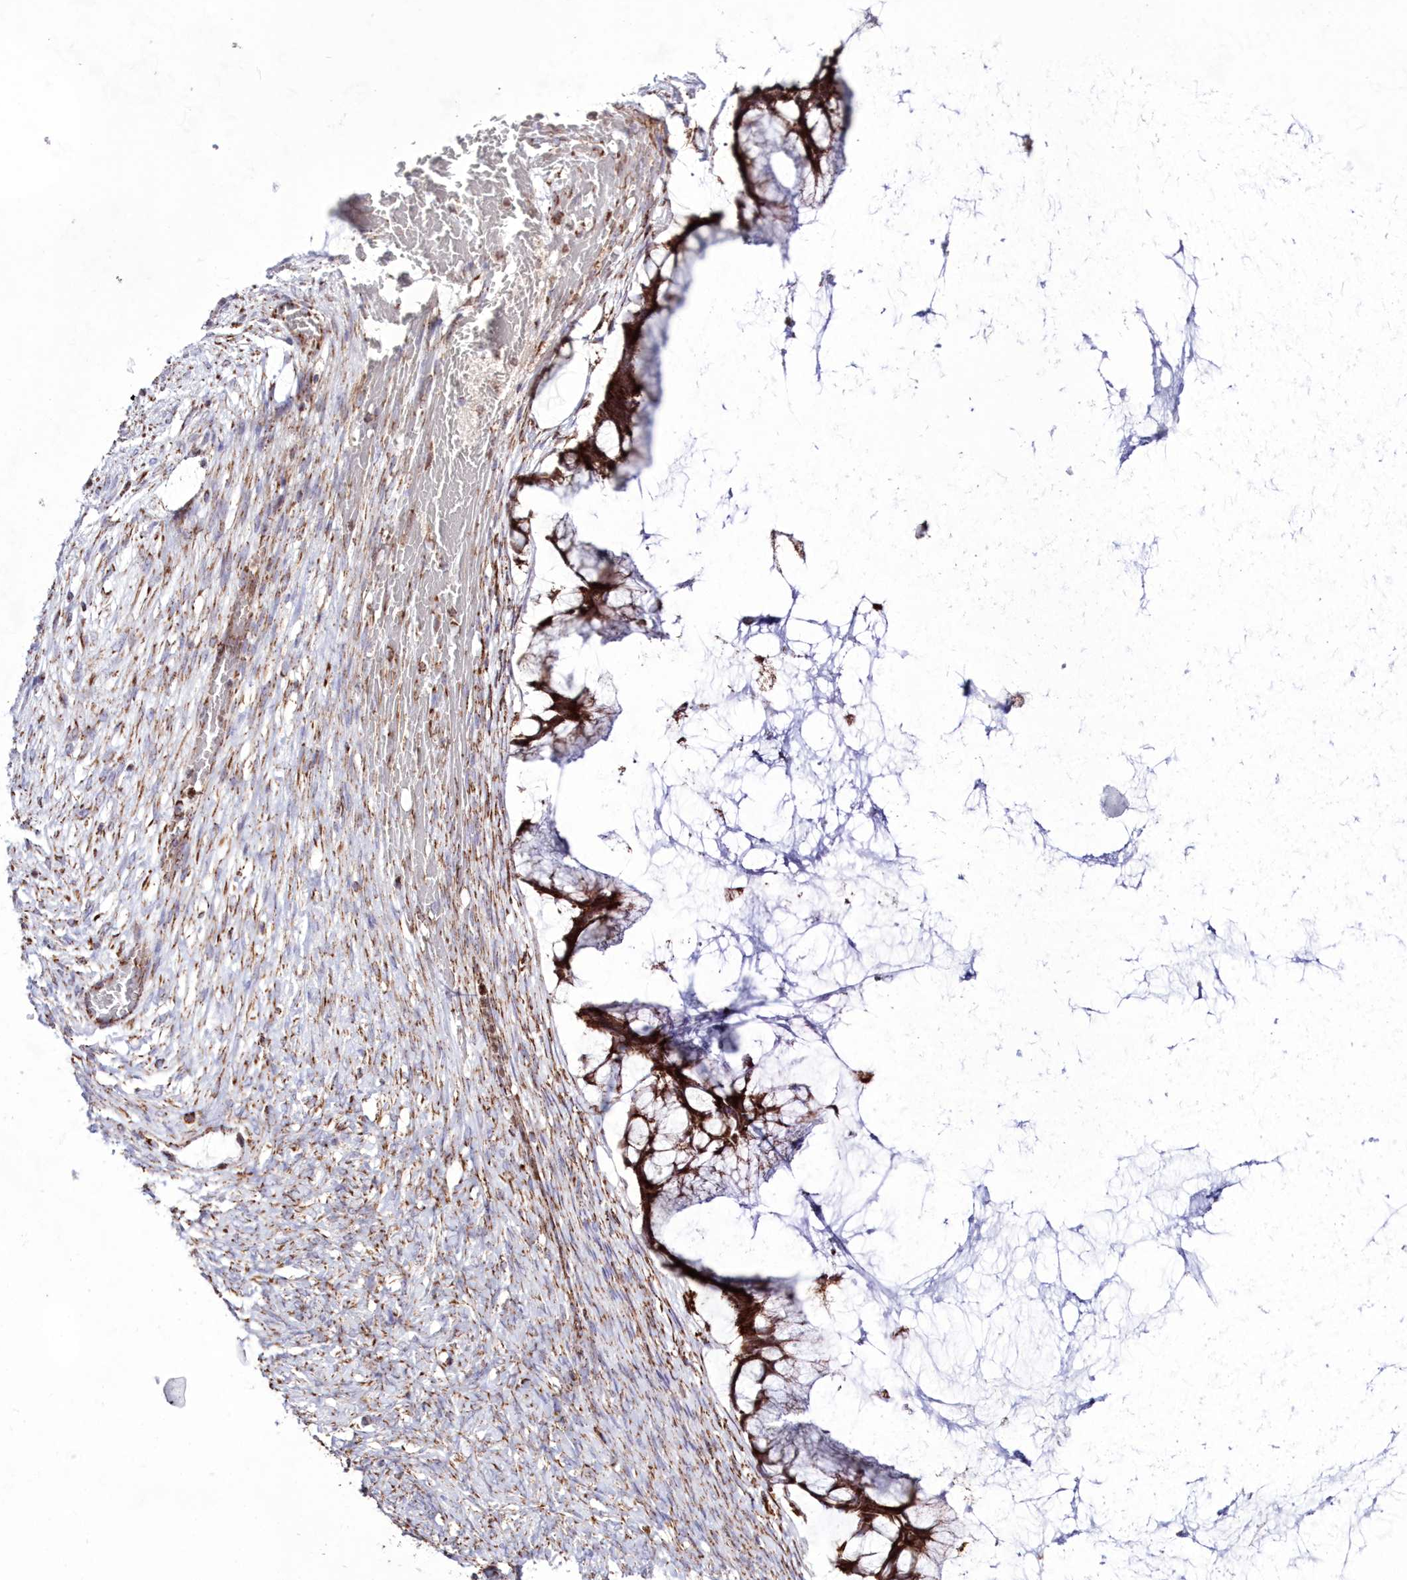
{"staining": {"intensity": "strong", "quantity": ">75%", "location": "cytoplasmic/membranous"}, "tissue": "ovarian cancer", "cell_type": "Tumor cells", "image_type": "cancer", "snomed": [{"axis": "morphology", "description": "Cystadenocarcinoma, mucinous, NOS"}, {"axis": "topography", "description": "Ovary"}], "caption": "Ovarian mucinous cystadenocarcinoma stained with immunohistochemistry (IHC) shows strong cytoplasmic/membranous positivity in approximately >75% of tumor cells.", "gene": "HADHB", "patient": {"sex": "female", "age": 42}}